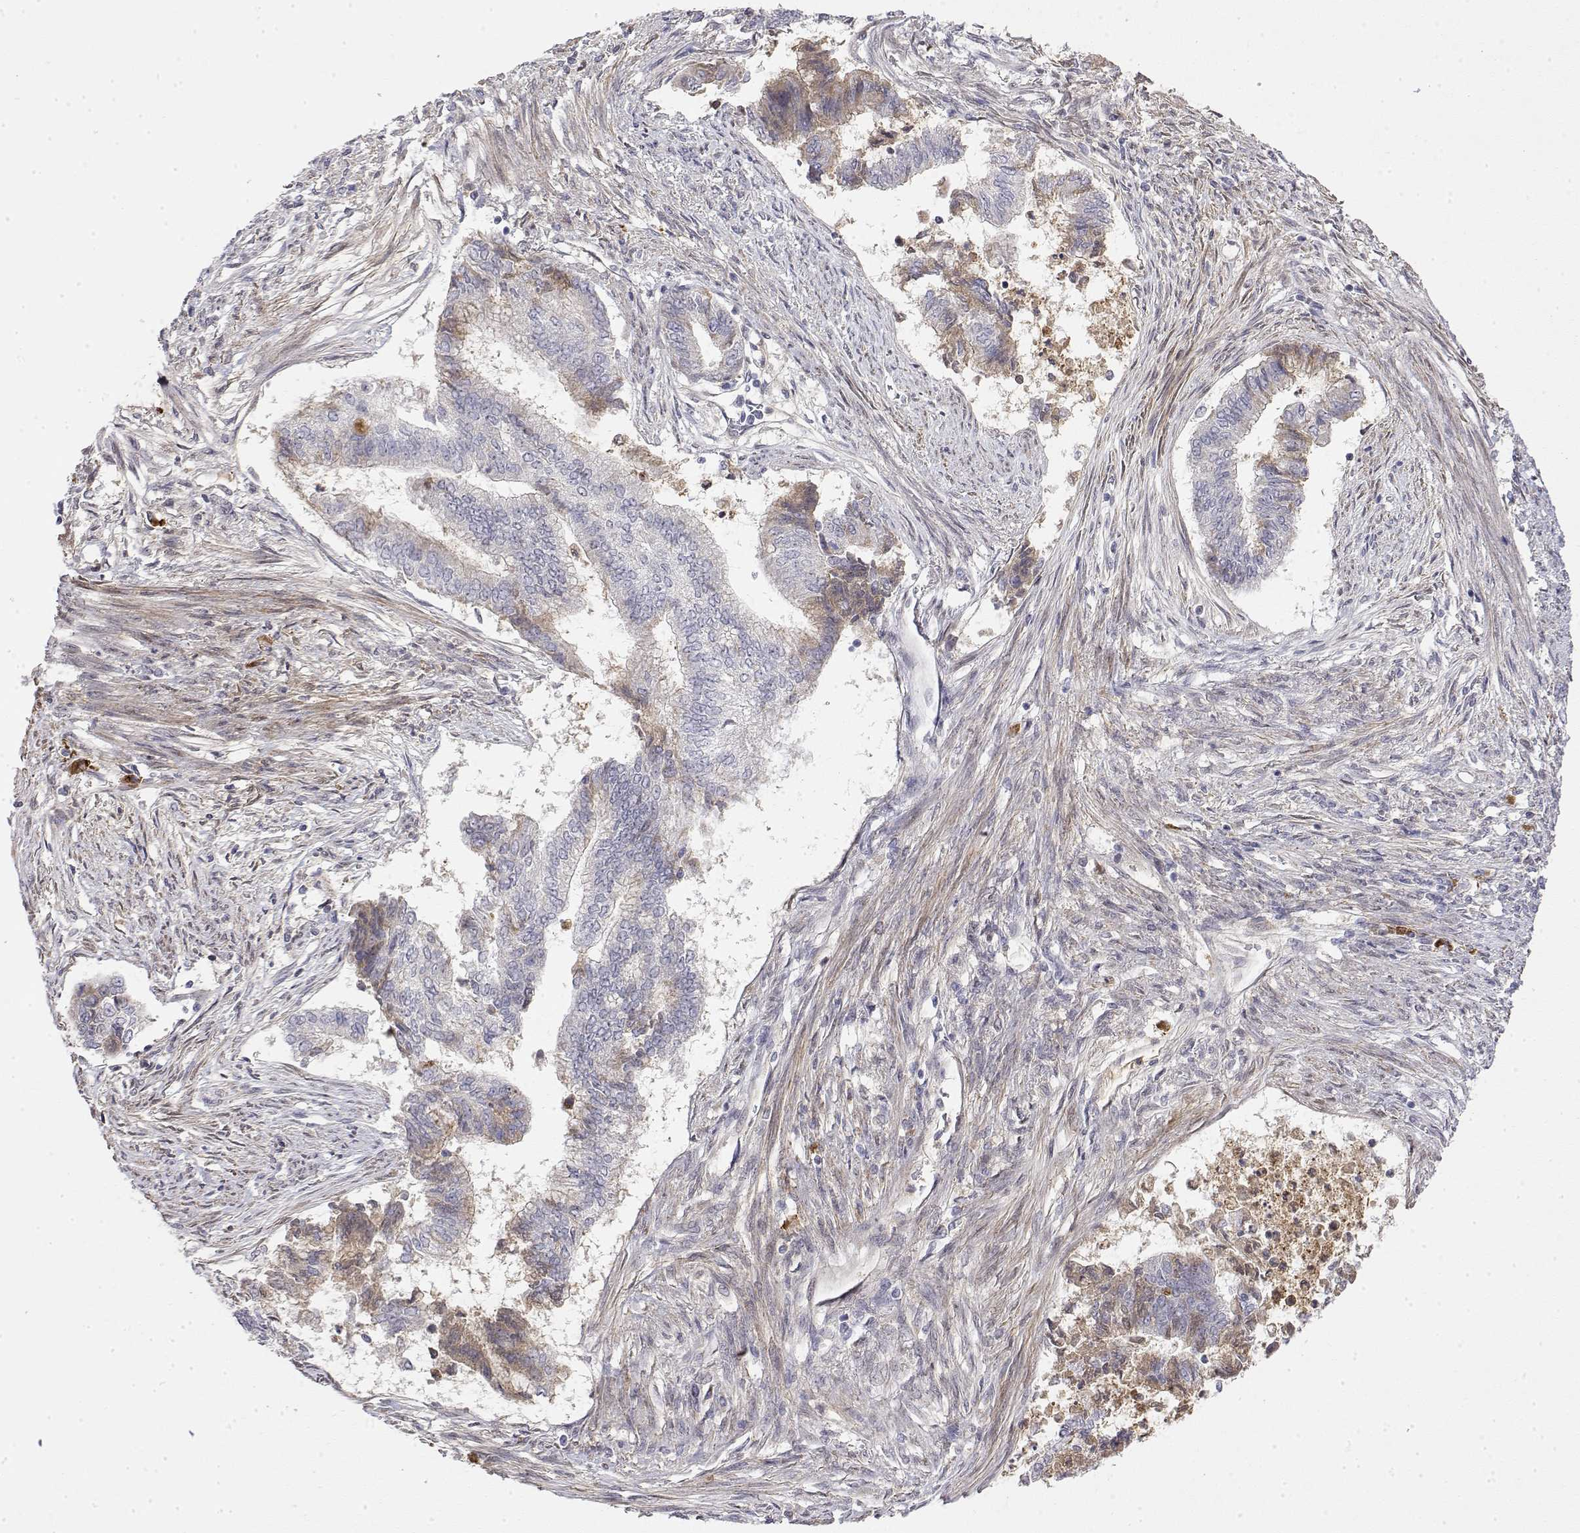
{"staining": {"intensity": "weak", "quantity": "<25%", "location": "cytoplasmic/membranous"}, "tissue": "endometrial cancer", "cell_type": "Tumor cells", "image_type": "cancer", "snomed": [{"axis": "morphology", "description": "Adenocarcinoma, NOS"}, {"axis": "topography", "description": "Endometrium"}], "caption": "Endometrial cancer (adenocarcinoma) stained for a protein using immunohistochemistry (IHC) displays no positivity tumor cells.", "gene": "IGFBP4", "patient": {"sex": "female", "age": 65}}